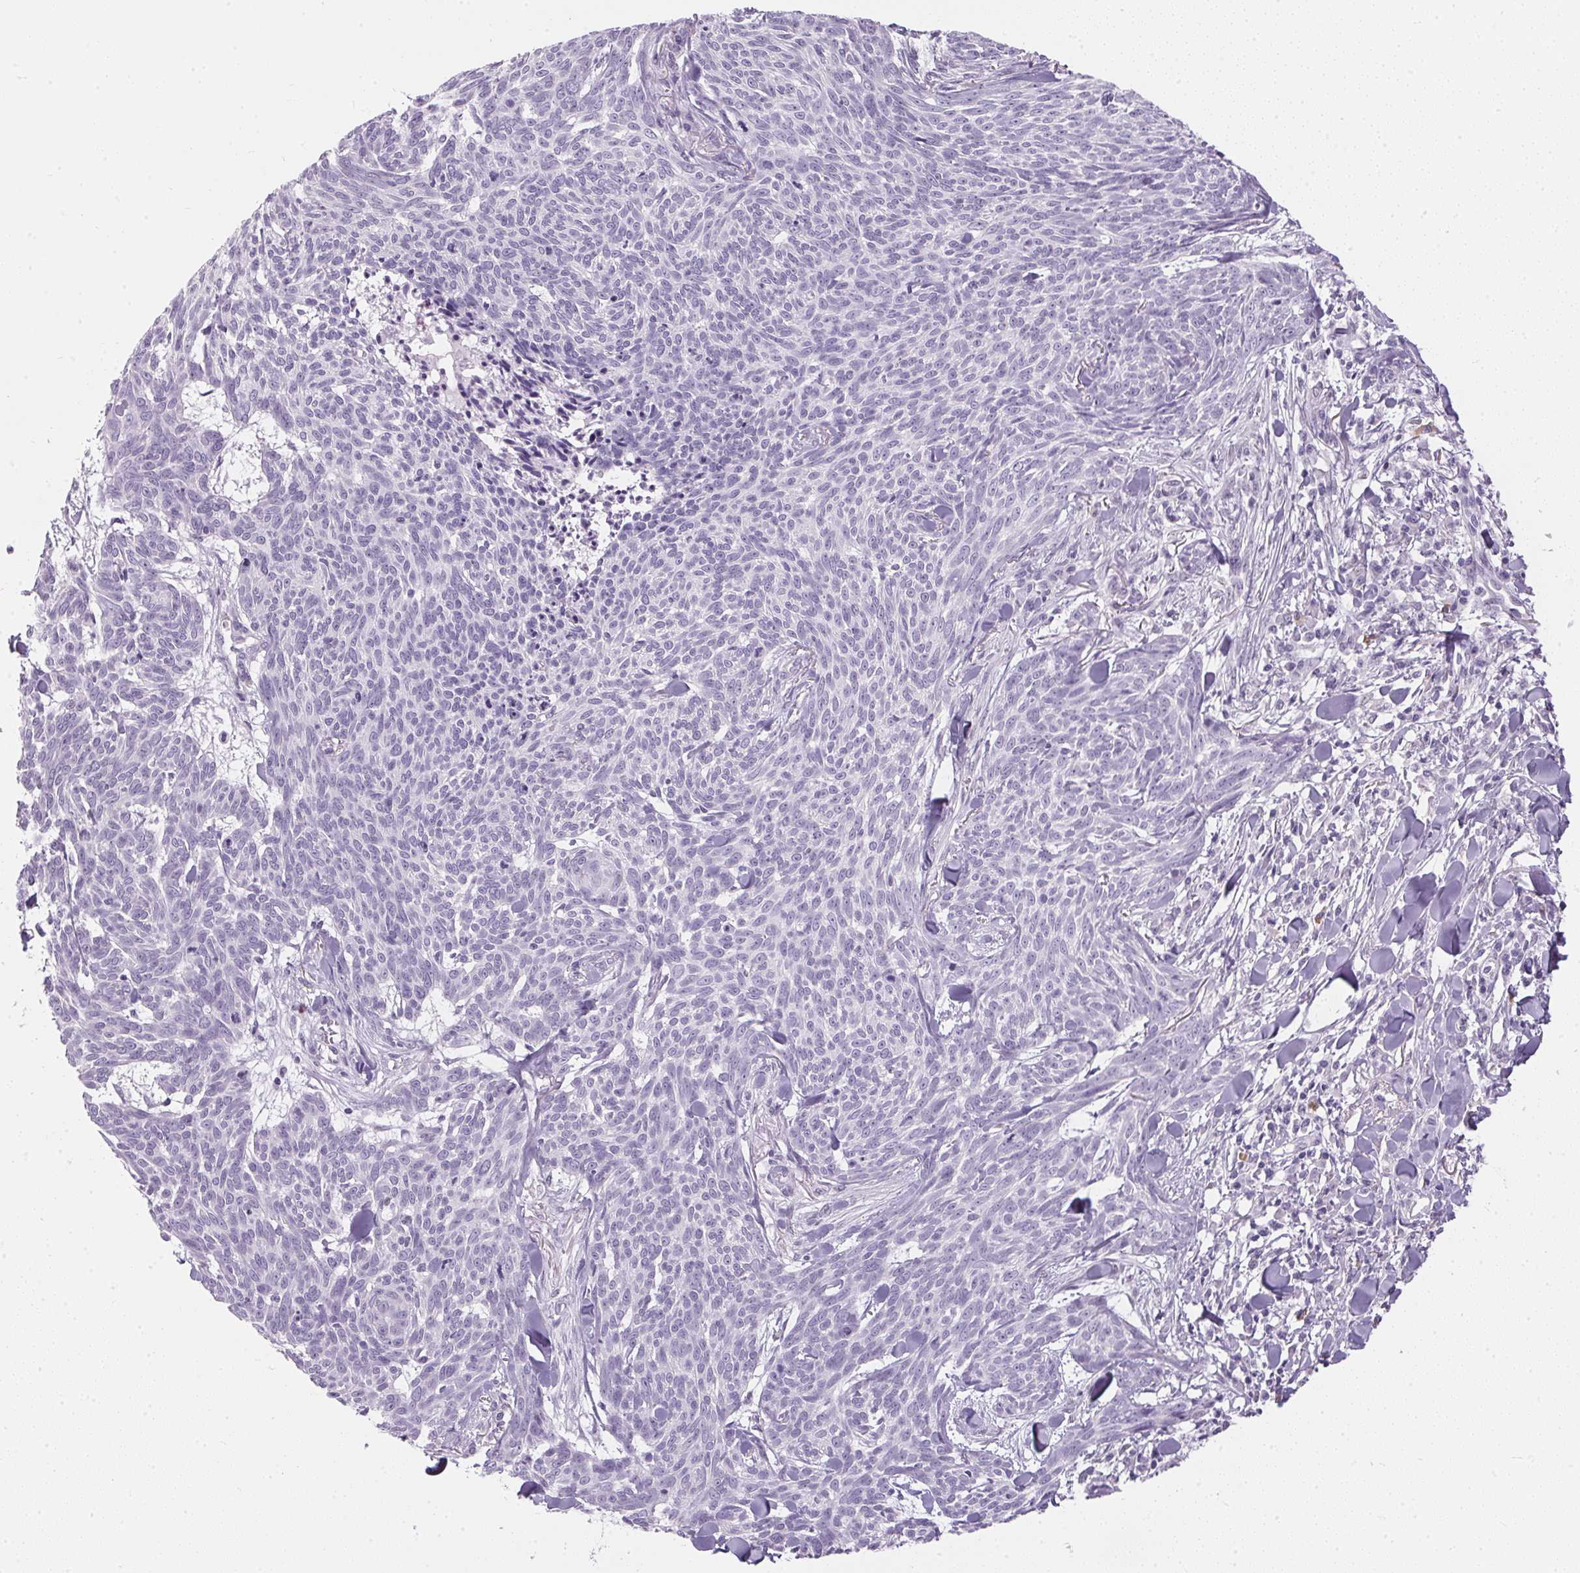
{"staining": {"intensity": "negative", "quantity": "none", "location": "none"}, "tissue": "skin cancer", "cell_type": "Tumor cells", "image_type": "cancer", "snomed": [{"axis": "morphology", "description": "Basal cell carcinoma"}, {"axis": "topography", "description": "Skin"}], "caption": "The histopathology image demonstrates no staining of tumor cells in basal cell carcinoma (skin).", "gene": "GBP6", "patient": {"sex": "female", "age": 93}}